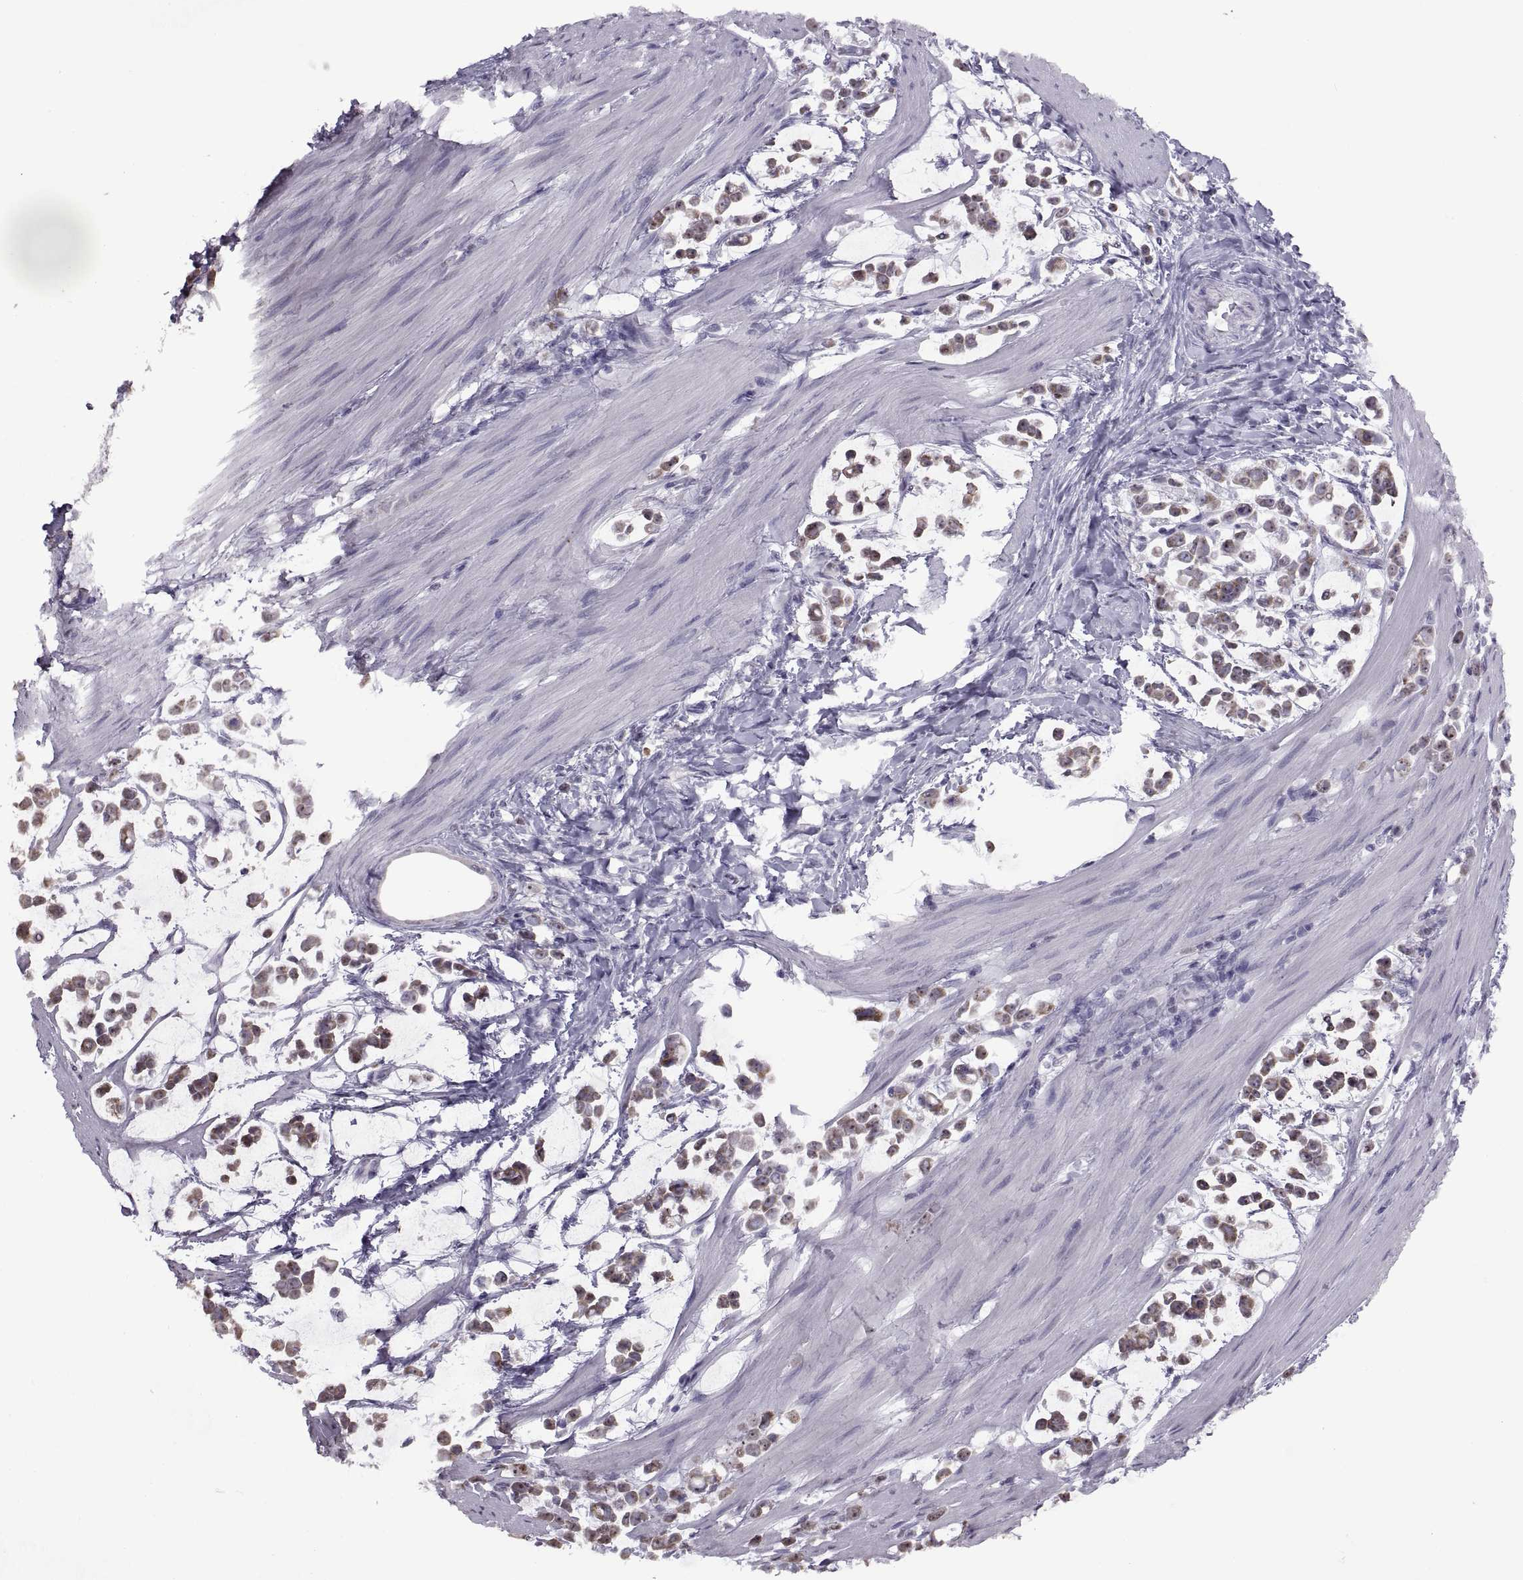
{"staining": {"intensity": "strong", "quantity": "<25%", "location": "cytoplasmic/membranous"}, "tissue": "stomach cancer", "cell_type": "Tumor cells", "image_type": "cancer", "snomed": [{"axis": "morphology", "description": "Adenocarcinoma, NOS"}, {"axis": "topography", "description": "Stomach"}], "caption": "DAB immunohistochemical staining of human adenocarcinoma (stomach) displays strong cytoplasmic/membranous protein positivity in about <25% of tumor cells.", "gene": "ASIC2", "patient": {"sex": "male", "age": 82}}